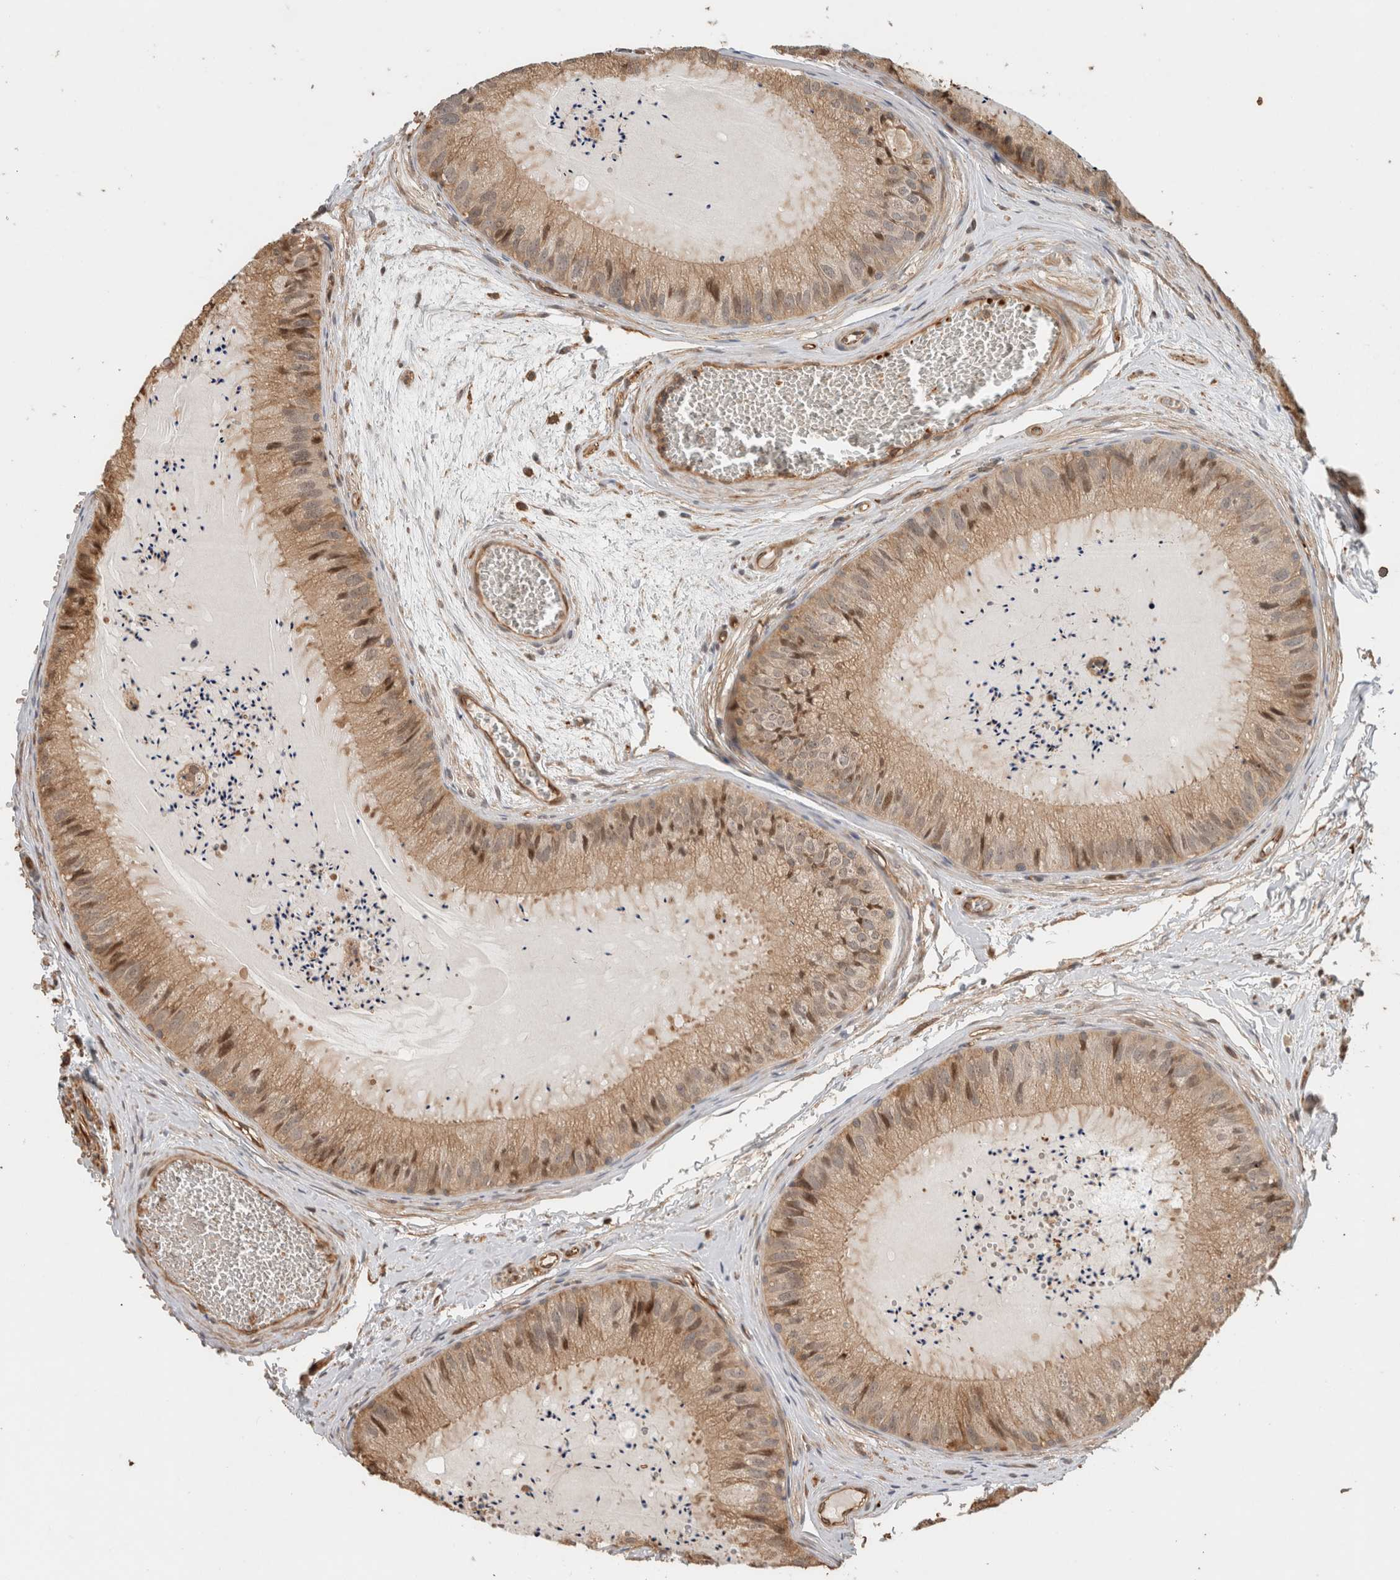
{"staining": {"intensity": "moderate", "quantity": ">75%", "location": "cytoplasmic/membranous,nuclear"}, "tissue": "epididymis", "cell_type": "Glandular cells", "image_type": "normal", "snomed": [{"axis": "morphology", "description": "Normal tissue, NOS"}, {"axis": "topography", "description": "Epididymis"}], "caption": "High-magnification brightfield microscopy of unremarkable epididymis stained with DAB (3,3'-diaminobenzidine) (brown) and counterstained with hematoxylin (blue). glandular cells exhibit moderate cytoplasmic/membranous,nuclear expression is seen in approximately>75% of cells.", "gene": "OTUD6B", "patient": {"sex": "male", "age": 31}}